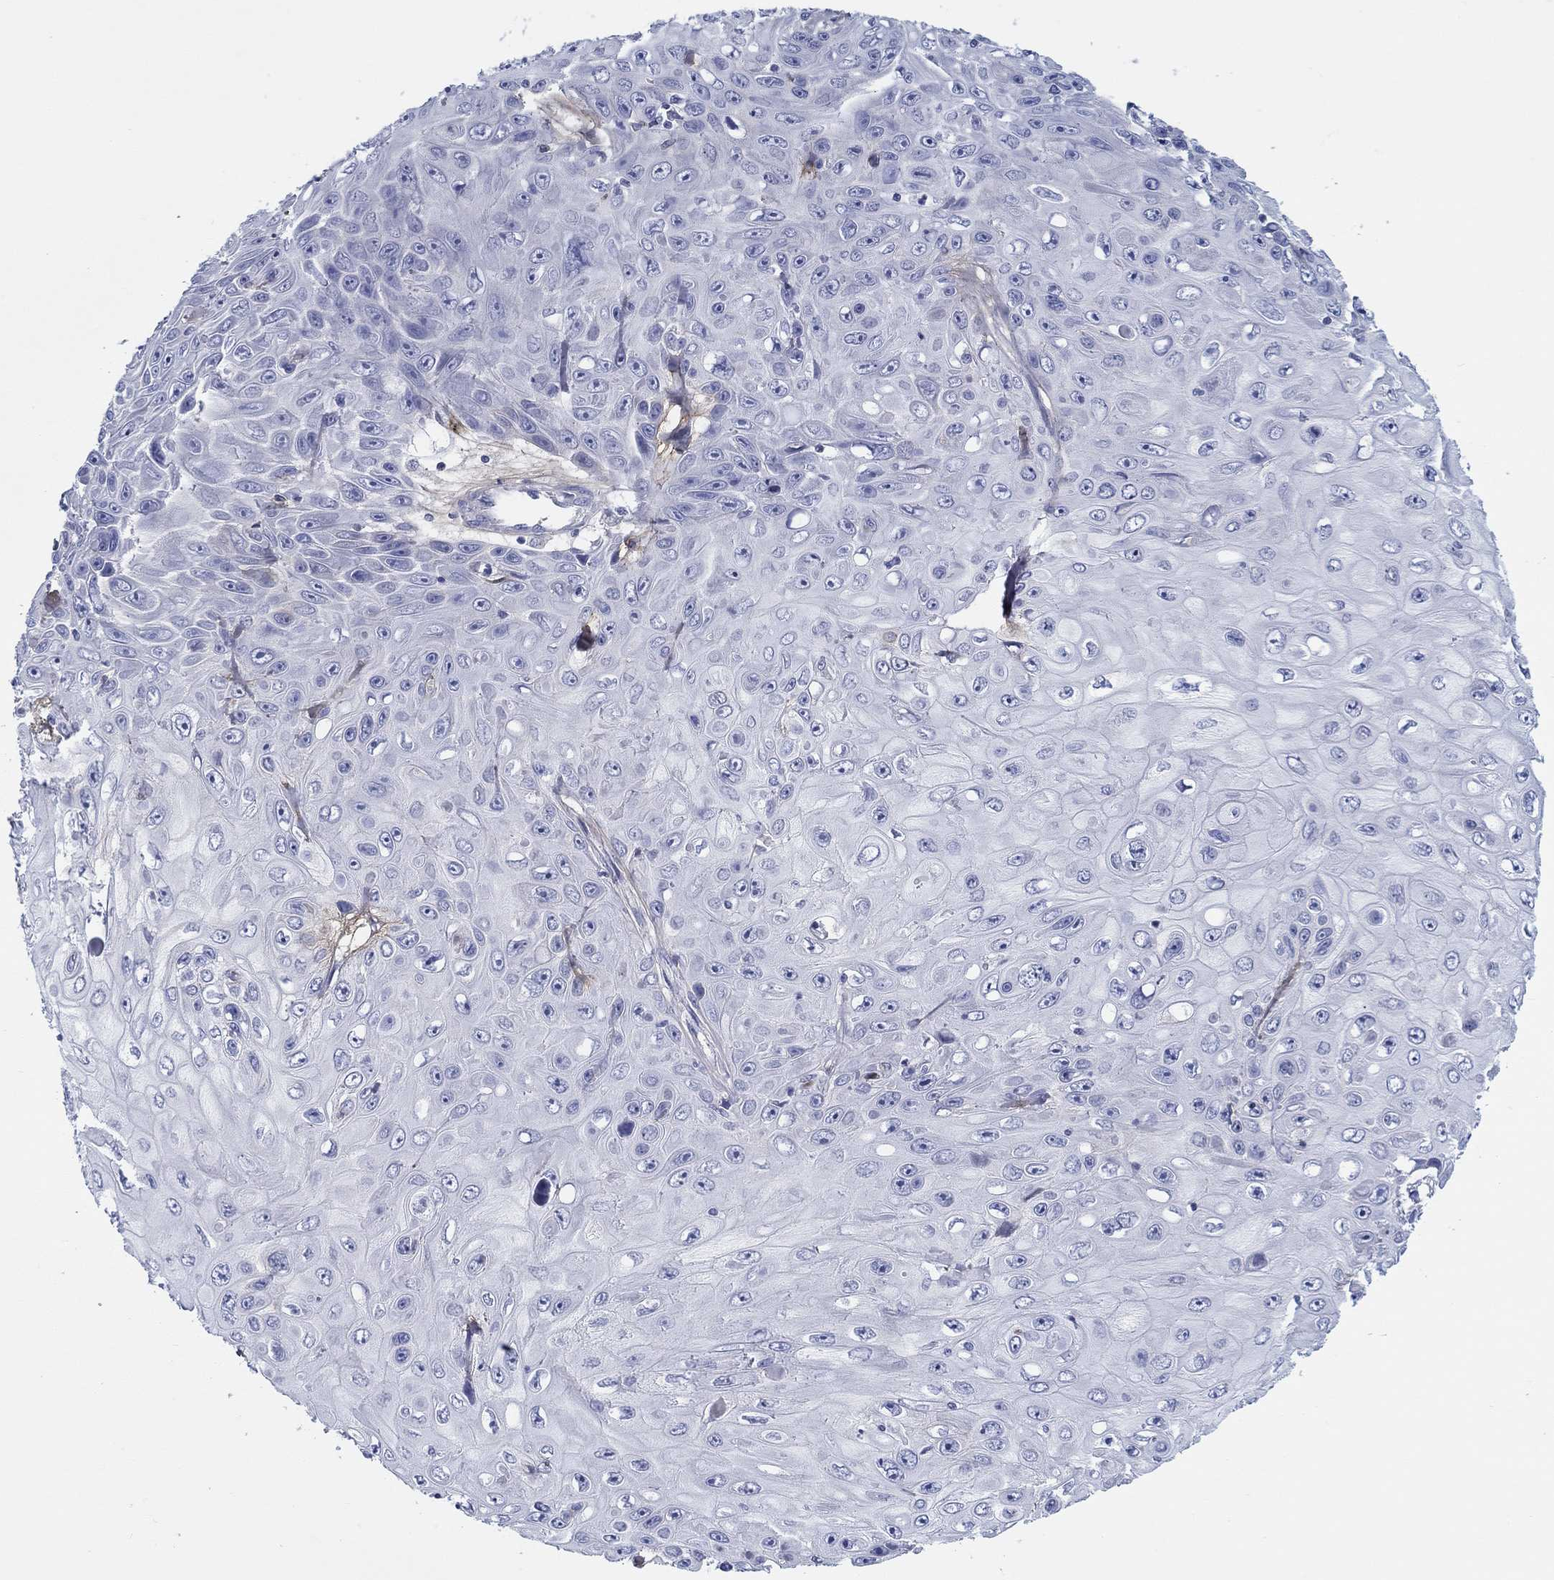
{"staining": {"intensity": "negative", "quantity": "none", "location": "none"}, "tissue": "skin cancer", "cell_type": "Tumor cells", "image_type": "cancer", "snomed": [{"axis": "morphology", "description": "Squamous cell carcinoma, NOS"}, {"axis": "topography", "description": "Skin"}], "caption": "Skin squamous cell carcinoma was stained to show a protein in brown. There is no significant expression in tumor cells. (Brightfield microscopy of DAB (3,3'-diaminobenzidine) immunohistochemistry at high magnification).", "gene": "HAPLN4", "patient": {"sex": "male", "age": 82}}